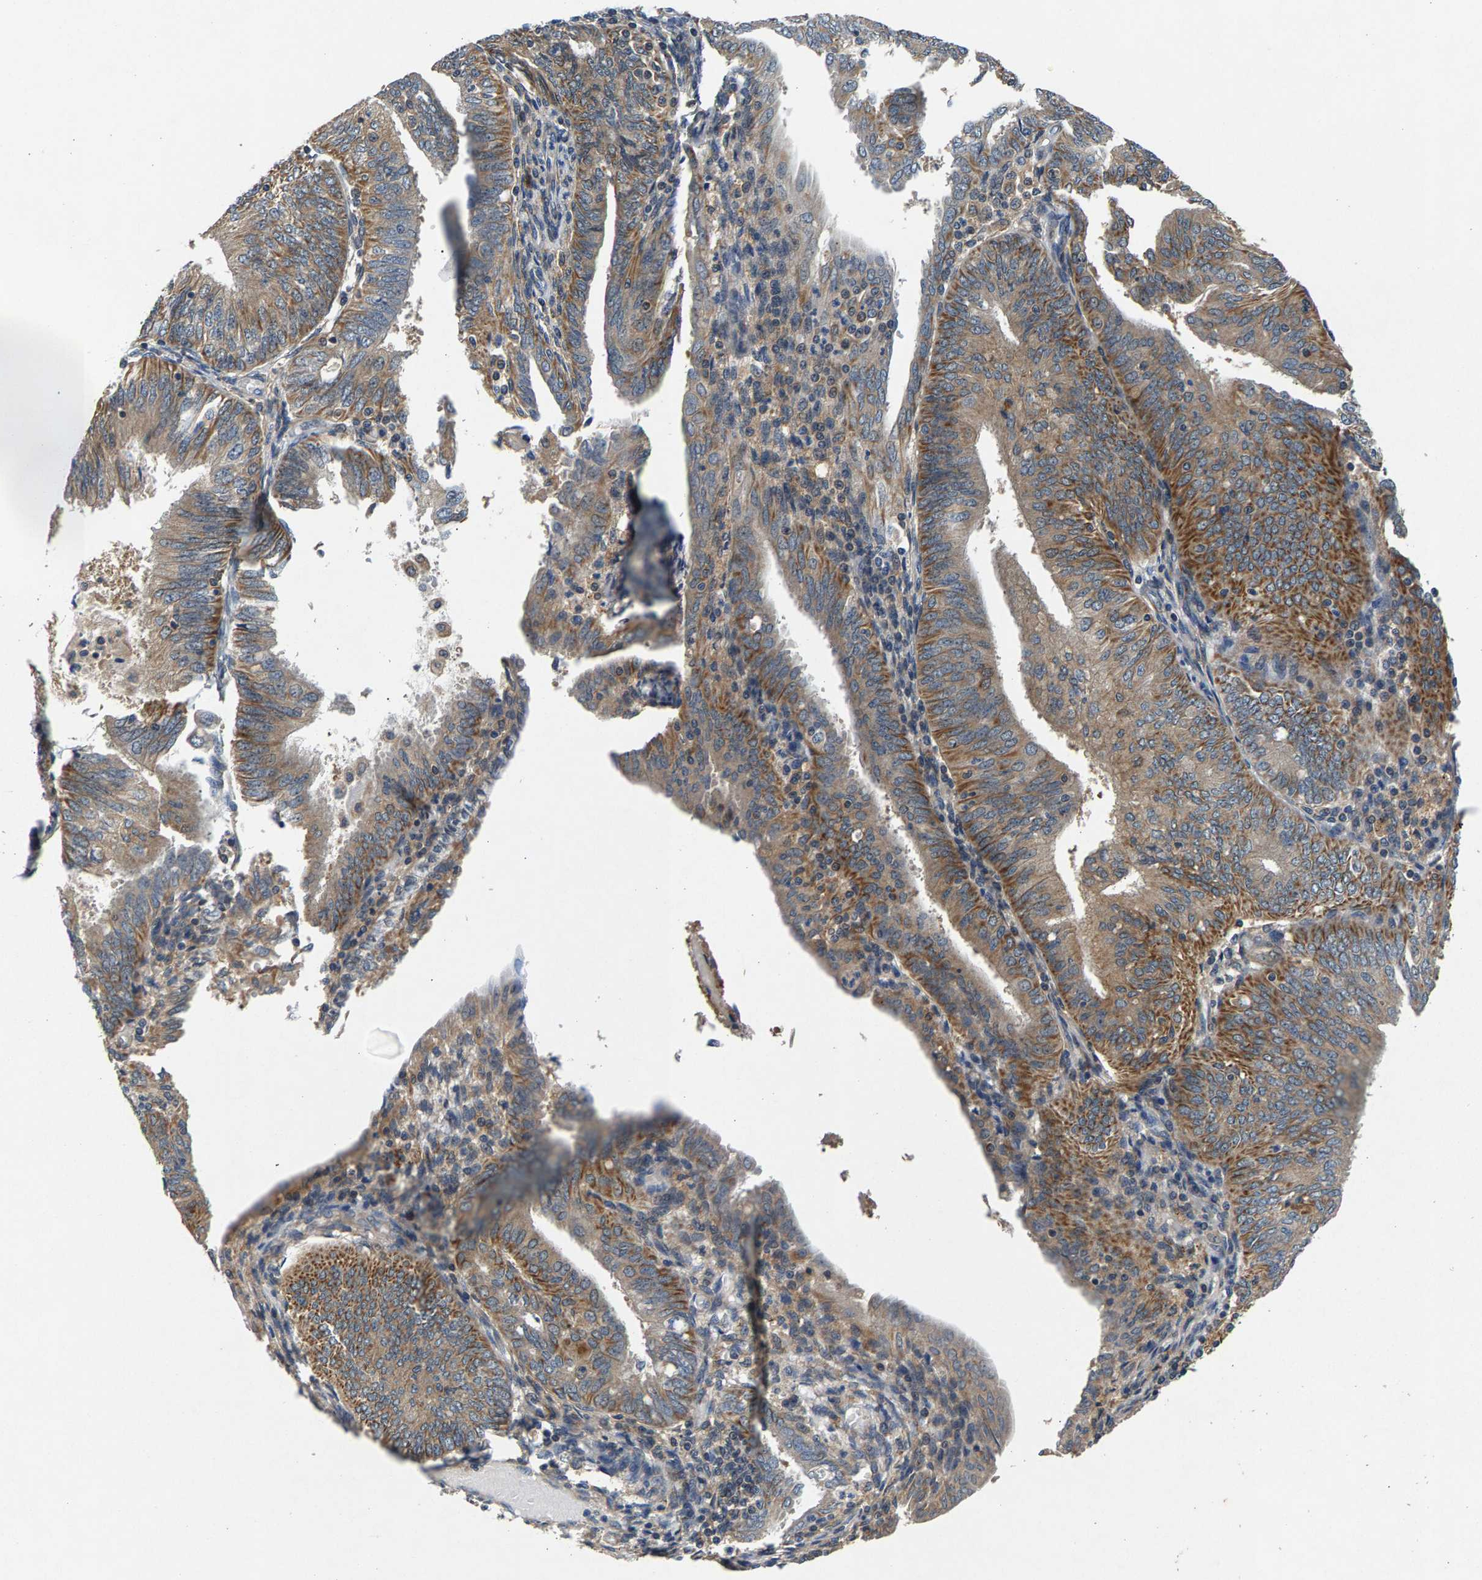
{"staining": {"intensity": "moderate", "quantity": ">75%", "location": "cytoplasmic/membranous"}, "tissue": "endometrial cancer", "cell_type": "Tumor cells", "image_type": "cancer", "snomed": [{"axis": "morphology", "description": "Adenocarcinoma, NOS"}, {"axis": "topography", "description": "Endometrium"}], "caption": "A photomicrograph showing moderate cytoplasmic/membranous positivity in about >75% of tumor cells in endometrial adenocarcinoma, as visualized by brown immunohistochemical staining.", "gene": "NT5C", "patient": {"sex": "female", "age": 58}}